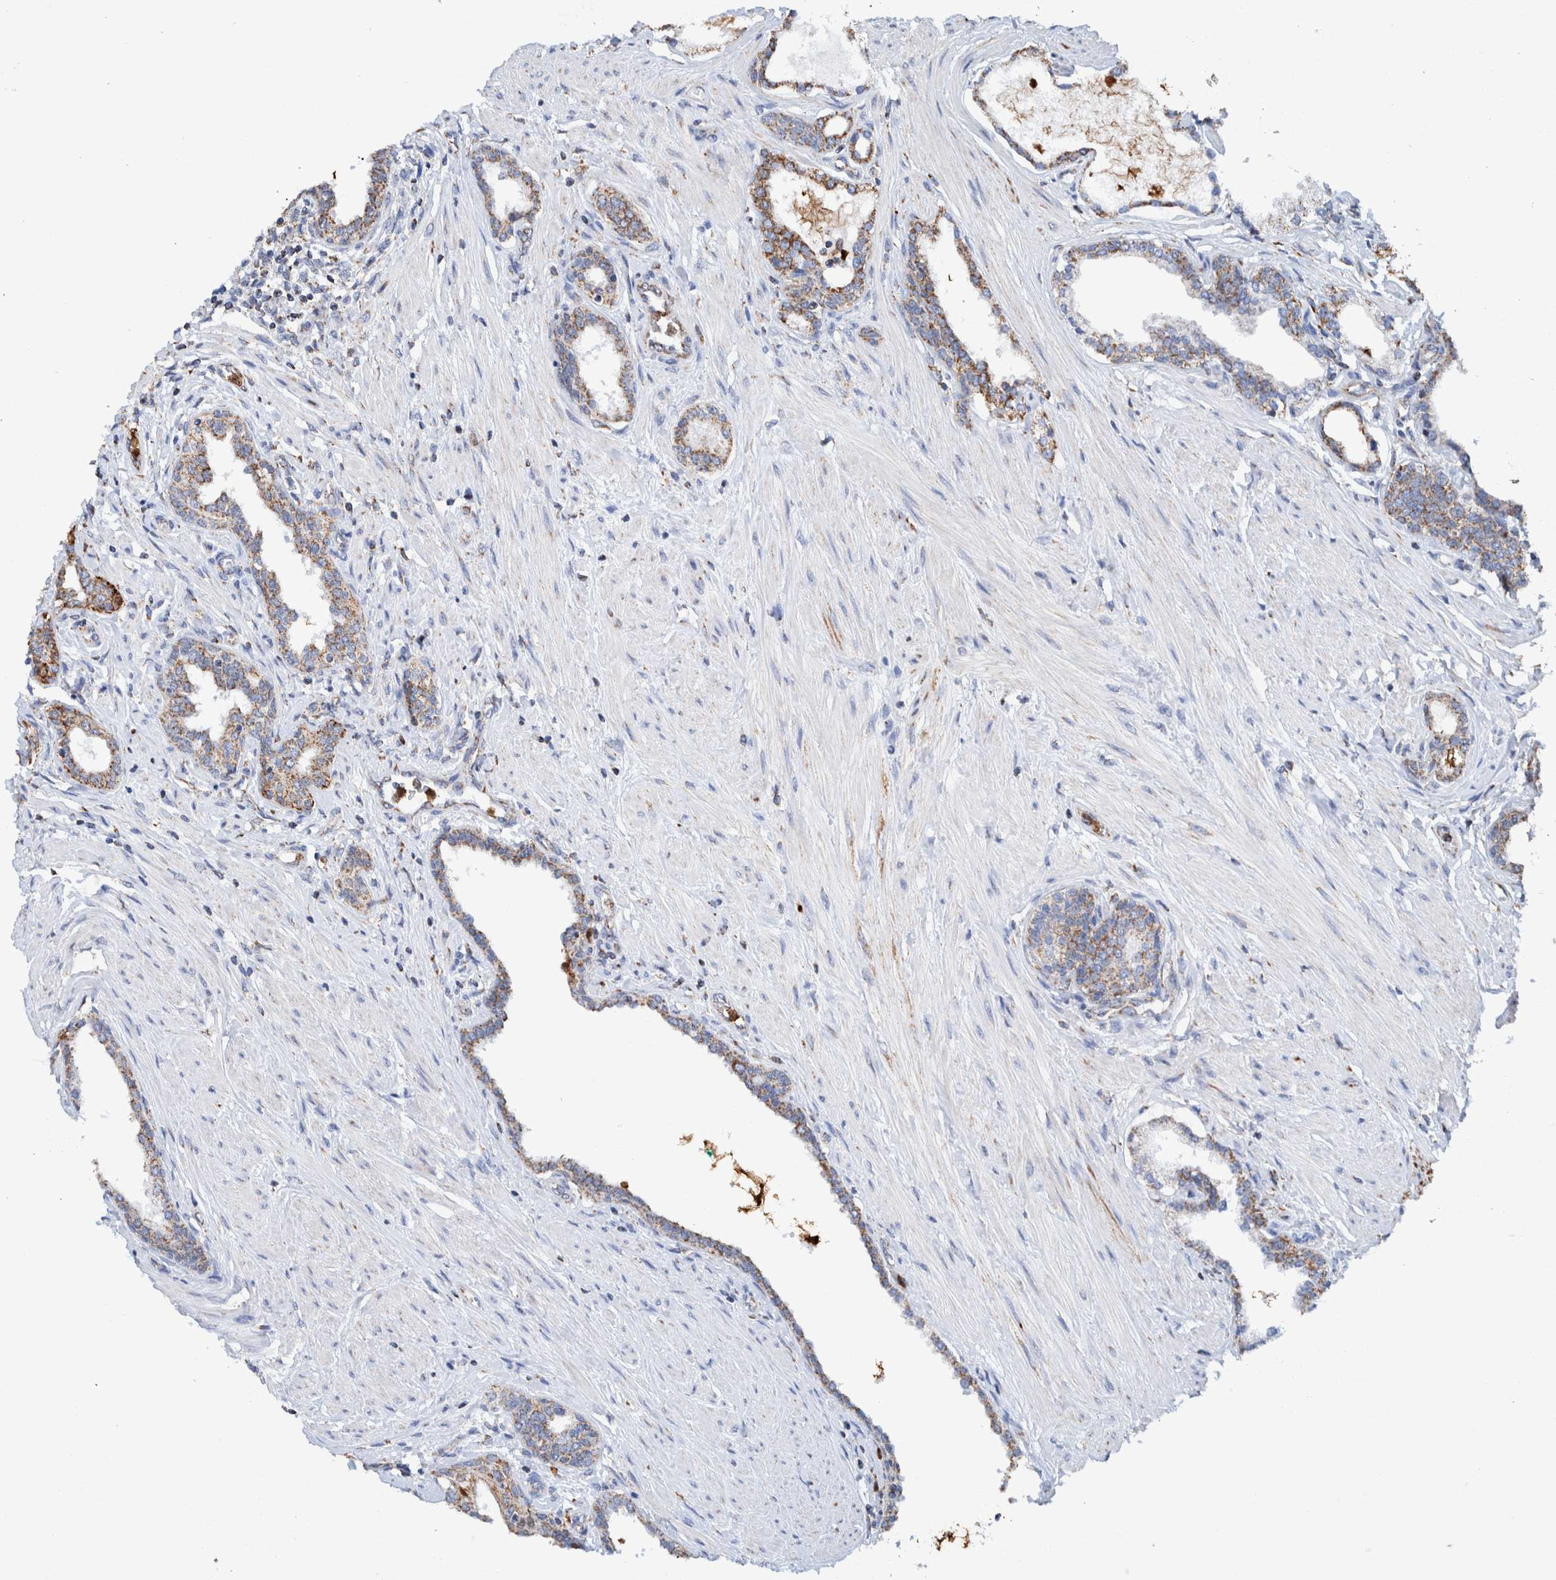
{"staining": {"intensity": "weak", "quantity": "25%-75%", "location": "cytoplasmic/membranous"}, "tissue": "prostate cancer", "cell_type": "Tumor cells", "image_type": "cancer", "snomed": [{"axis": "morphology", "description": "Adenocarcinoma, High grade"}, {"axis": "topography", "description": "Prostate"}], "caption": "Brown immunohistochemical staining in prostate high-grade adenocarcinoma reveals weak cytoplasmic/membranous staining in about 25%-75% of tumor cells. (brown staining indicates protein expression, while blue staining denotes nuclei).", "gene": "DECR1", "patient": {"sex": "male", "age": 52}}